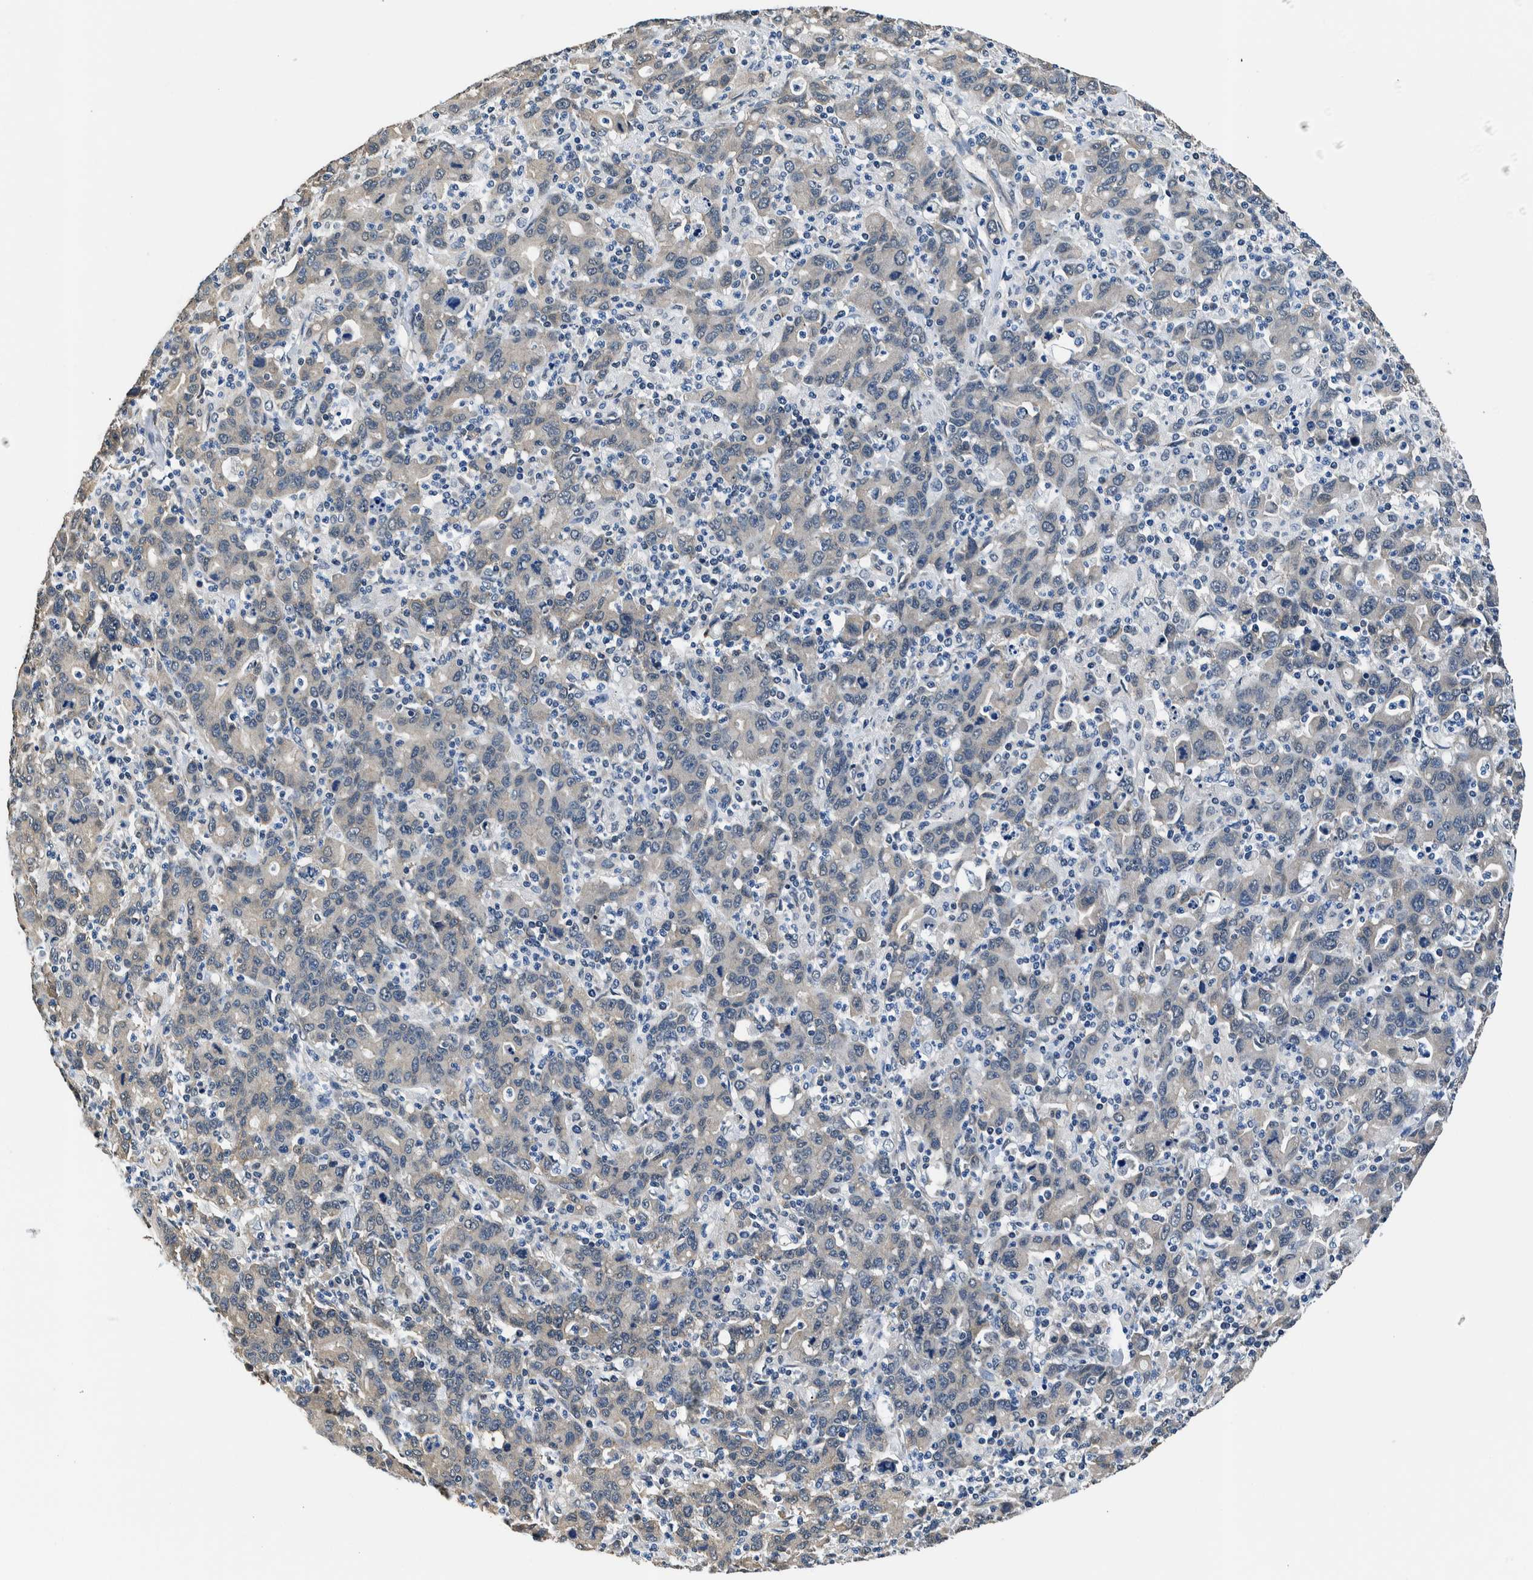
{"staining": {"intensity": "weak", "quantity": "<25%", "location": "cytoplasmic/membranous"}, "tissue": "stomach cancer", "cell_type": "Tumor cells", "image_type": "cancer", "snomed": [{"axis": "morphology", "description": "Adenocarcinoma, NOS"}, {"axis": "topography", "description": "Stomach, upper"}], "caption": "This photomicrograph is of stomach cancer (adenocarcinoma) stained with immunohistochemistry to label a protein in brown with the nuclei are counter-stained blue. There is no expression in tumor cells.", "gene": "NIBAN2", "patient": {"sex": "male", "age": 69}}